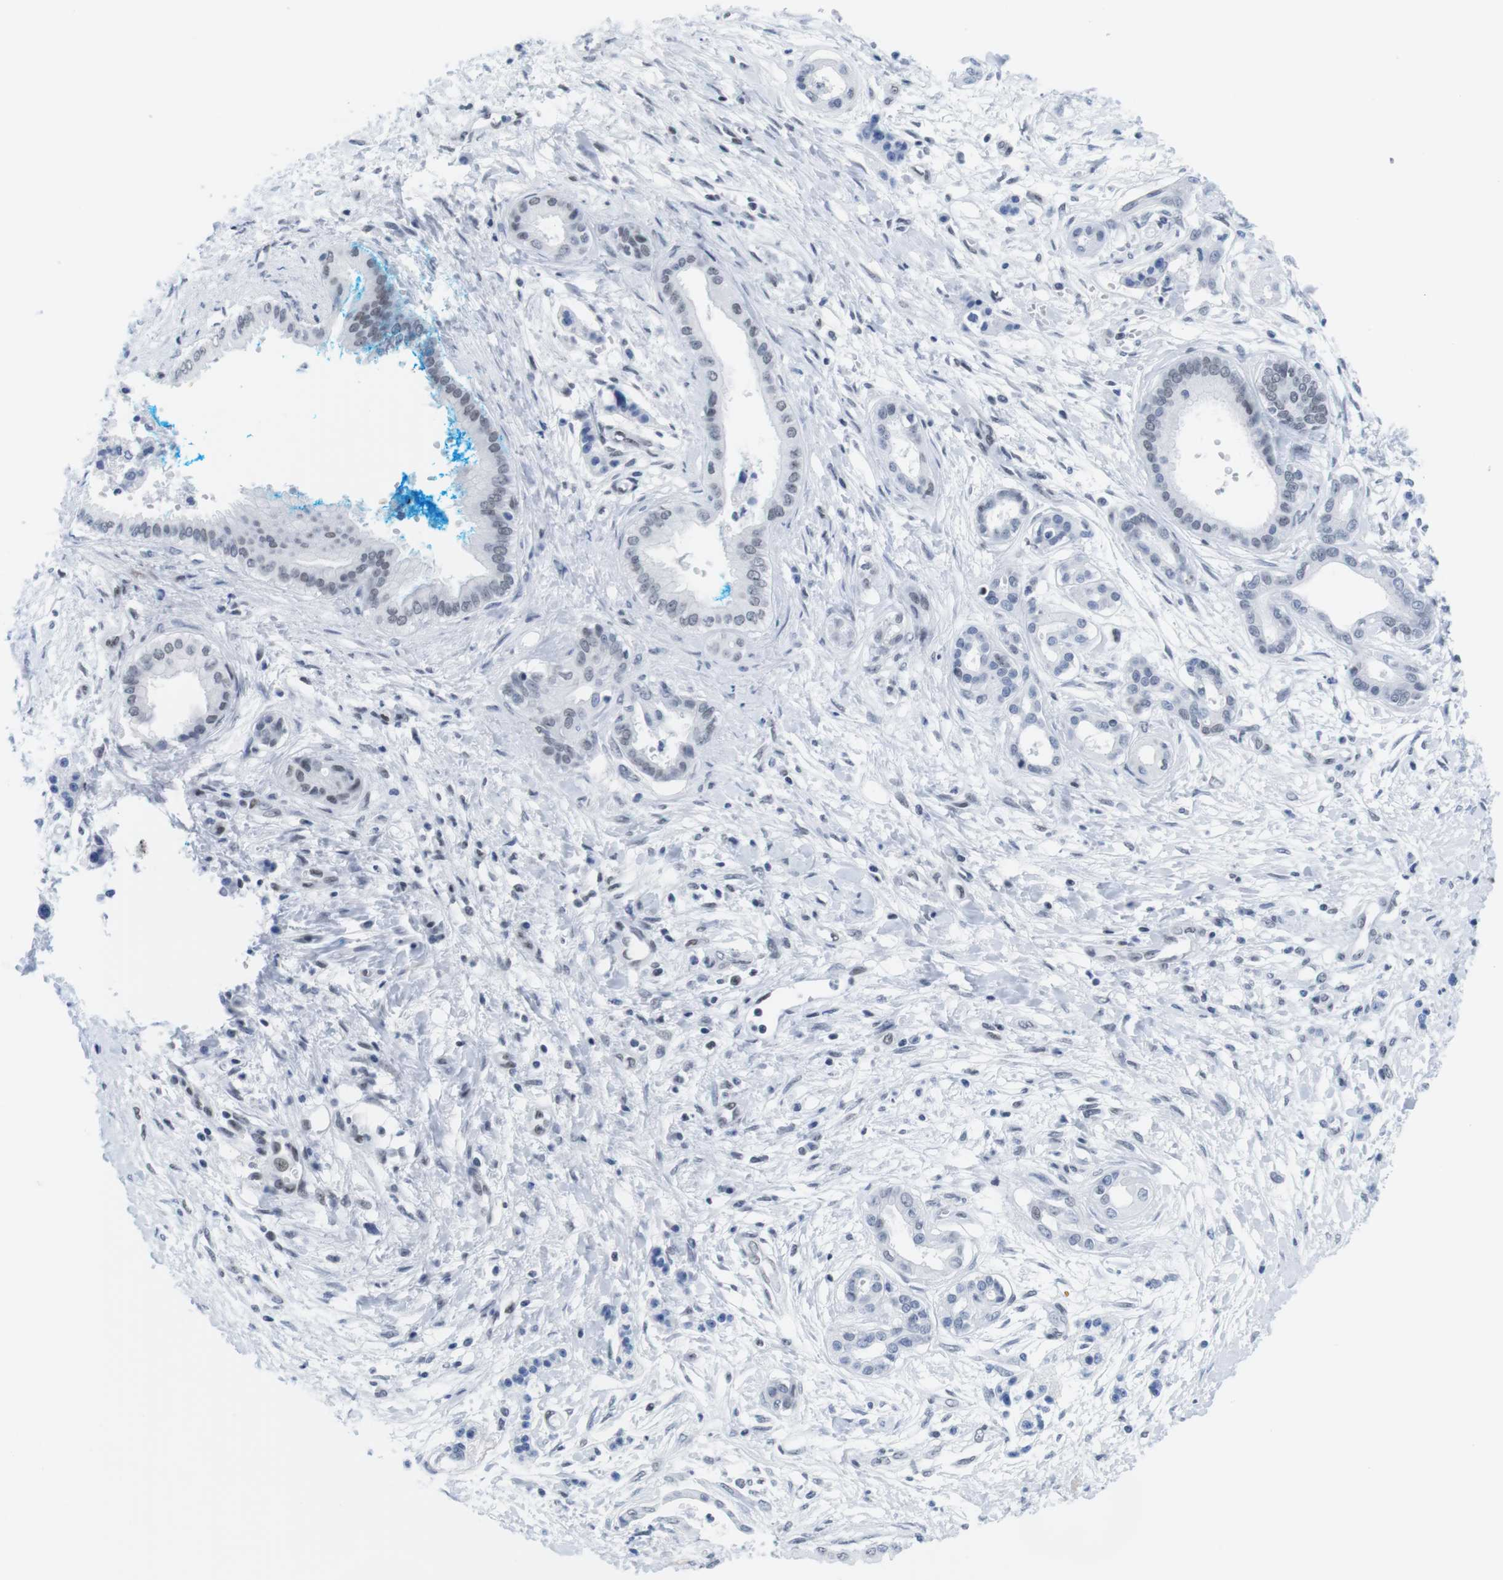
{"staining": {"intensity": "weak", "quantity": "<25%", "location": "nuclear"}, "tissue": "pancreatic cancer", "cell_type": "Tumor cells", "image_type": "cancer", "snomed": [{"axis": "morphology", "description": "Adenocarcinoma, NOS"}, {"axis": "topography", "description": "Pancreas"}], "caption": "DAB (3,3'-diaminobenzidine) immunohistochemical staining of pancreatic adenocarcinoma demonstrates no significant staining in tumor cells.", "gene": "IFI16", "patient": {"sex": "male", "age": 56}}